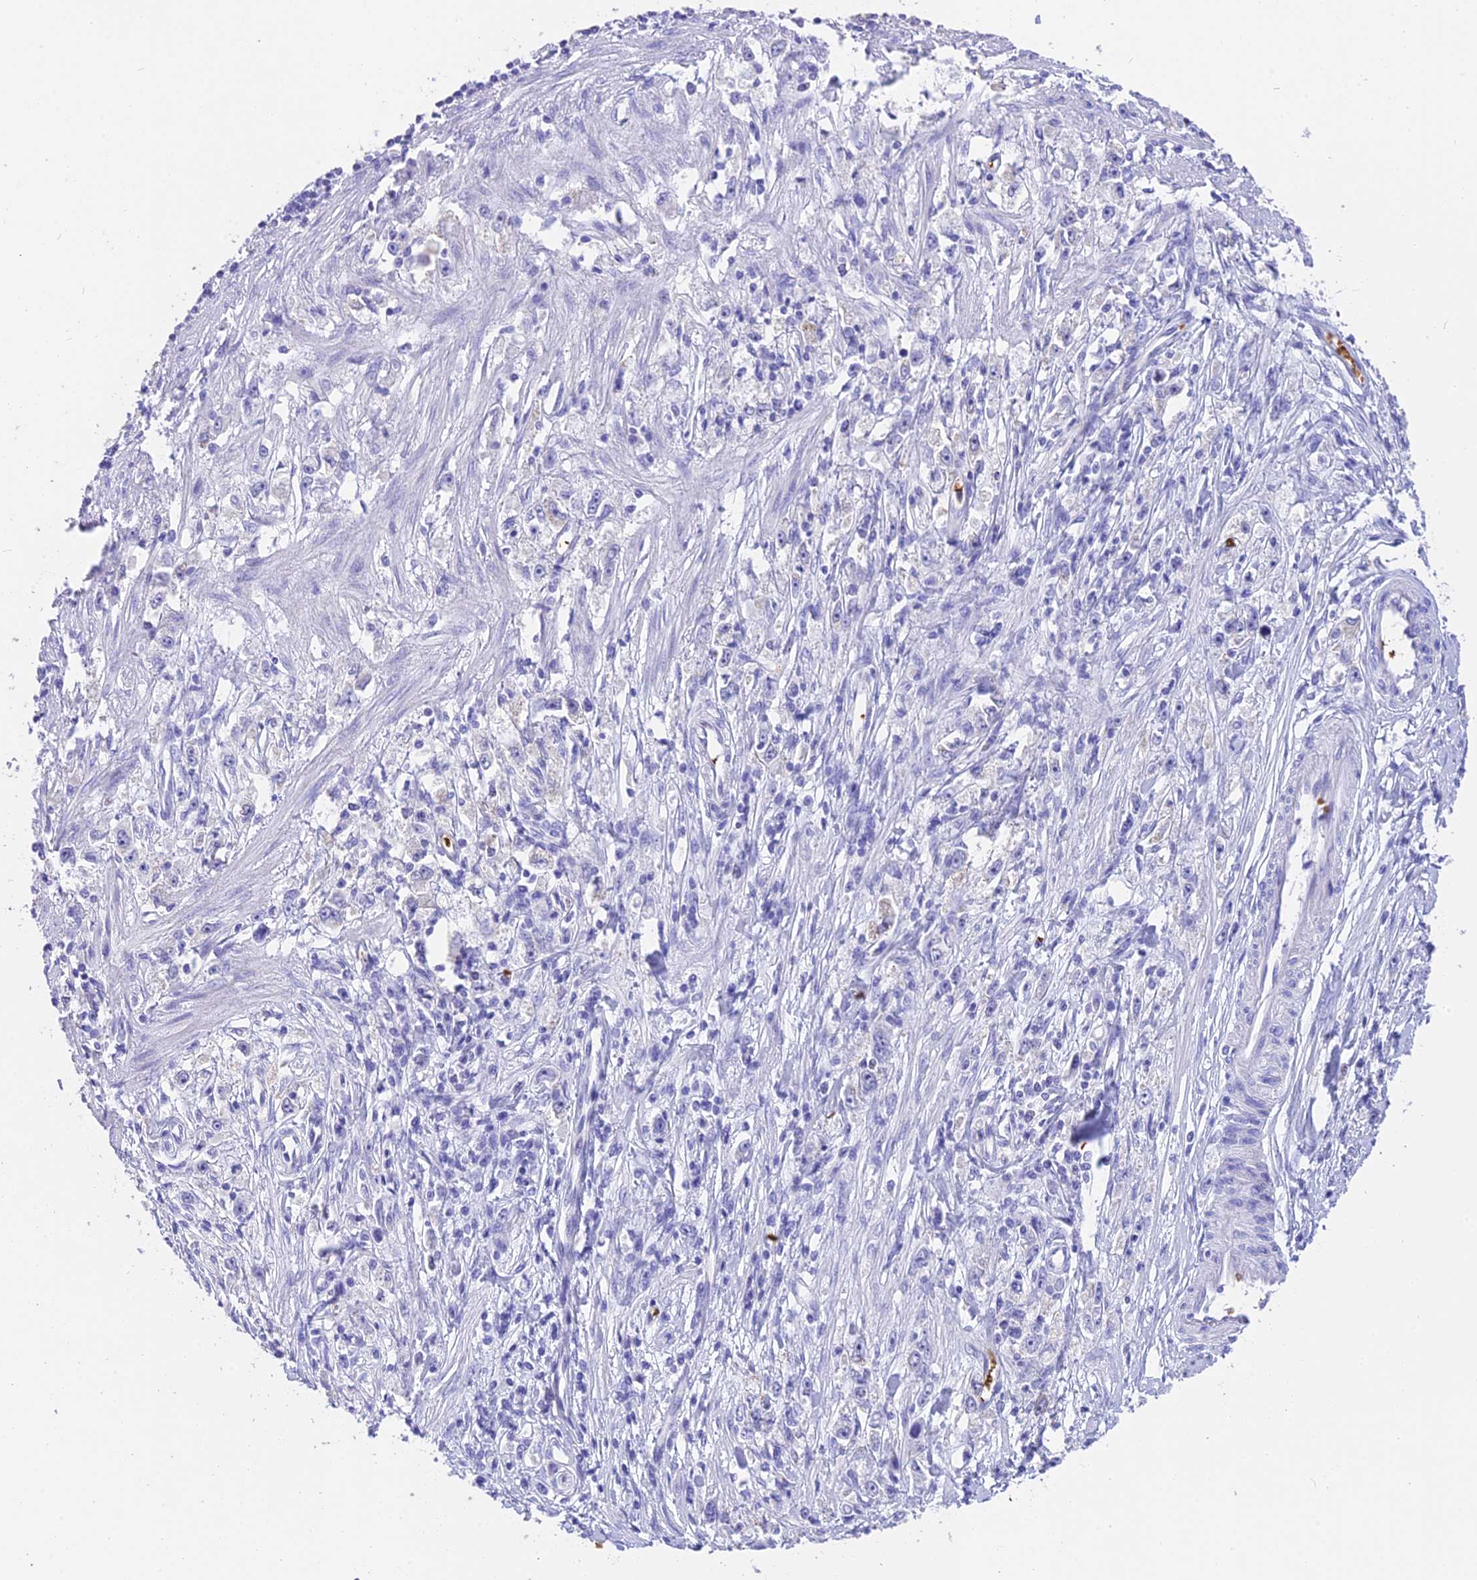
{"staining": {"intensity": "negative", "quantity": "none", "location": "none"}, "tissue": "stomach cancer", "cell_type": "Tumor cells", "image_type": "cancer", "snomed": [{"axis": "morphology", "description": "Adenocarcinoma, NOS"}, {"axis": "topography", "description": "Stomach"}], "caption": "This photomicrograph is of stomach cancer (adenocarcinoma) stained with IHC to label a protein in brown with the nuclei are counter-stained blue. There is no staining in tumor cells.", "gene": "TNNC2", "patient": {"sex": "female", "age": 59}}